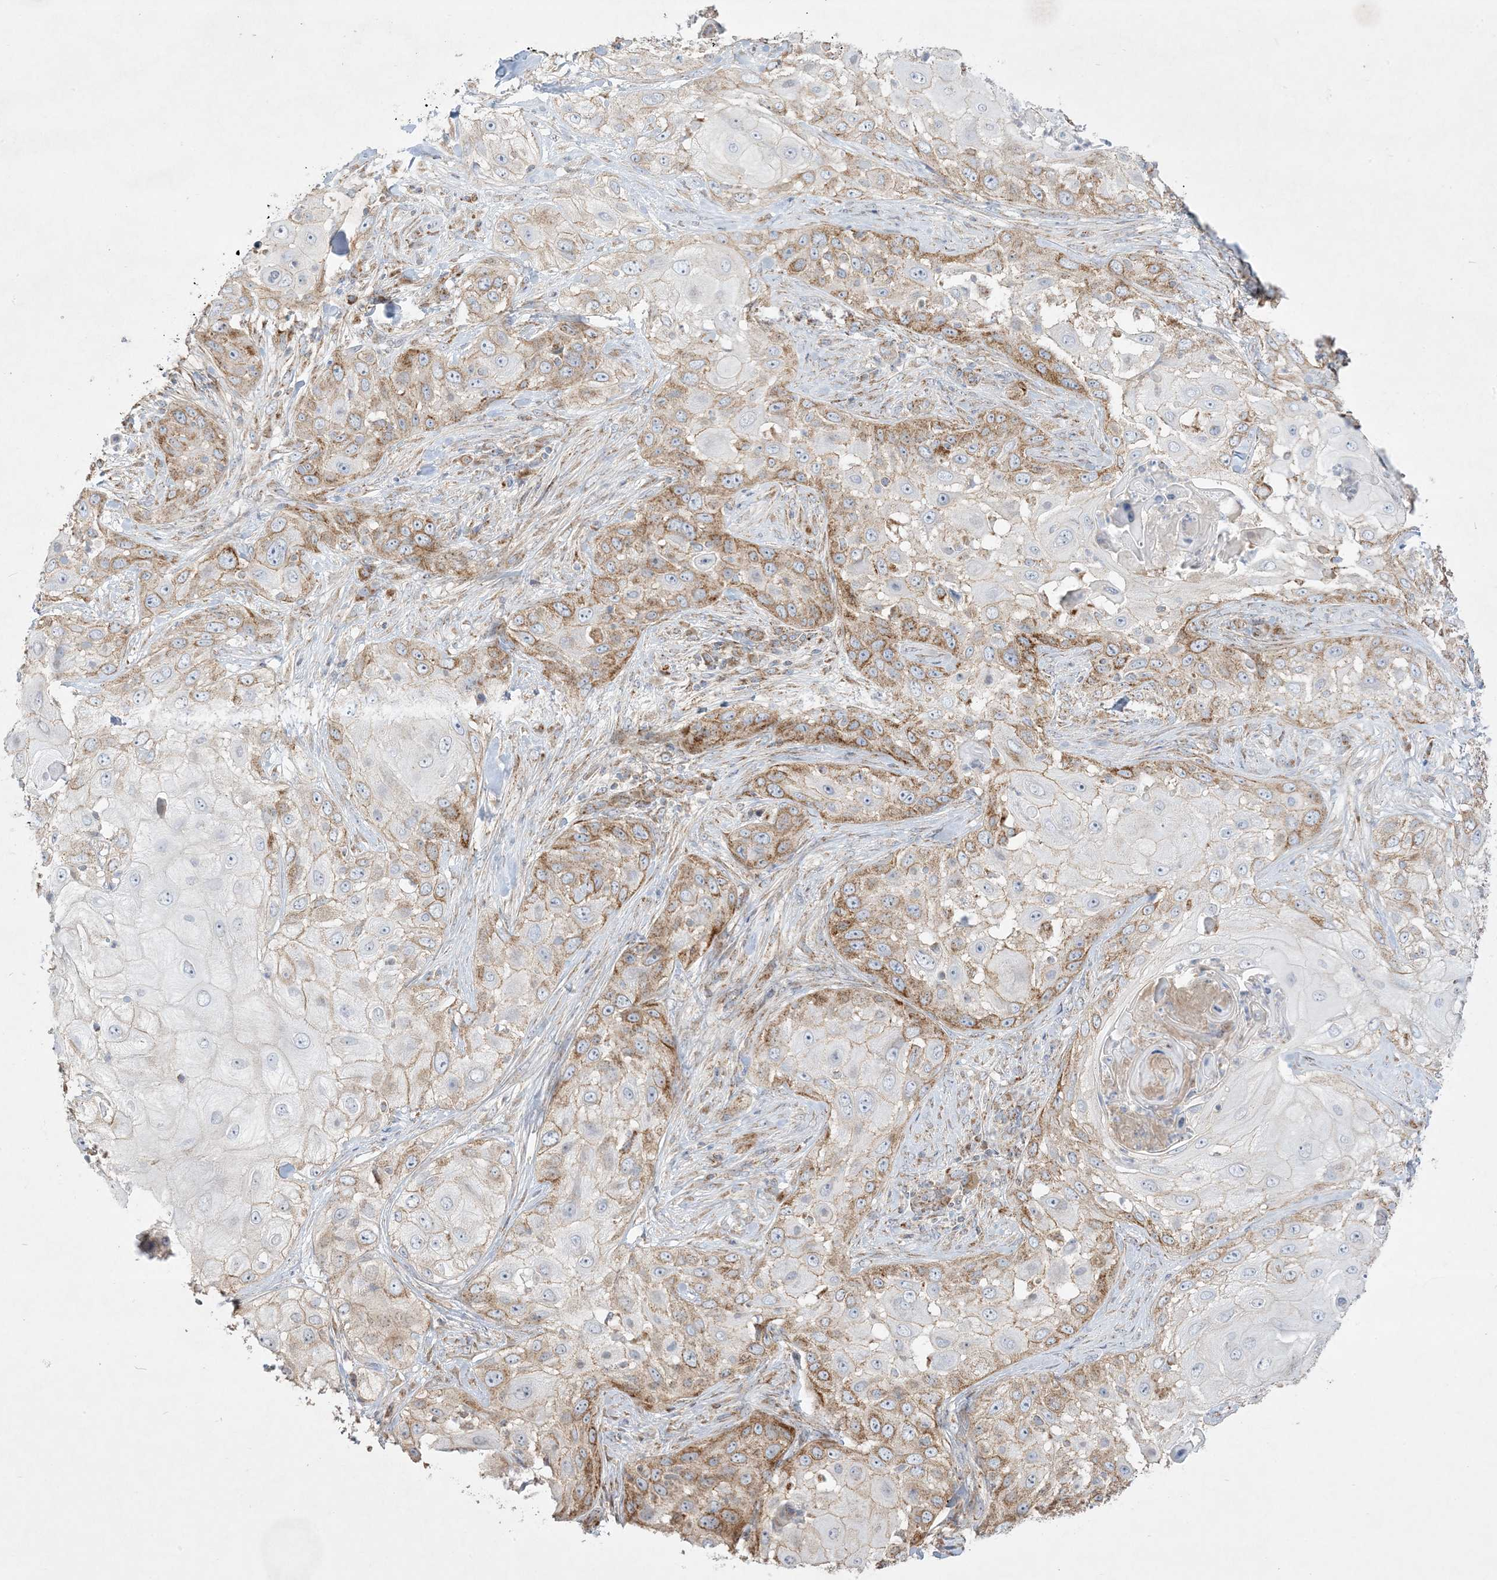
{"staining": {"intensity": "moderate", "quantity": ">75%", "location": "cytoplasmic/membranous"}, "tissue": "skin cancer", "cell_type": "Tumor cells", "image_type": "cancer", "snomed": [{"axis": "morphology", "description": "Squamous cell carcinoma, NOS"}, {"axis": "topography", "description": "Skin"}], "caption": "Human skin squamous cell carcinoma stained for a protein (brown) reveals moderate cytoplasmic/membranous positive positivity in approximately >75% of tumor cells.", "gene": "NDUFAF3", "patient": {"sex": "female", "age": 44}}